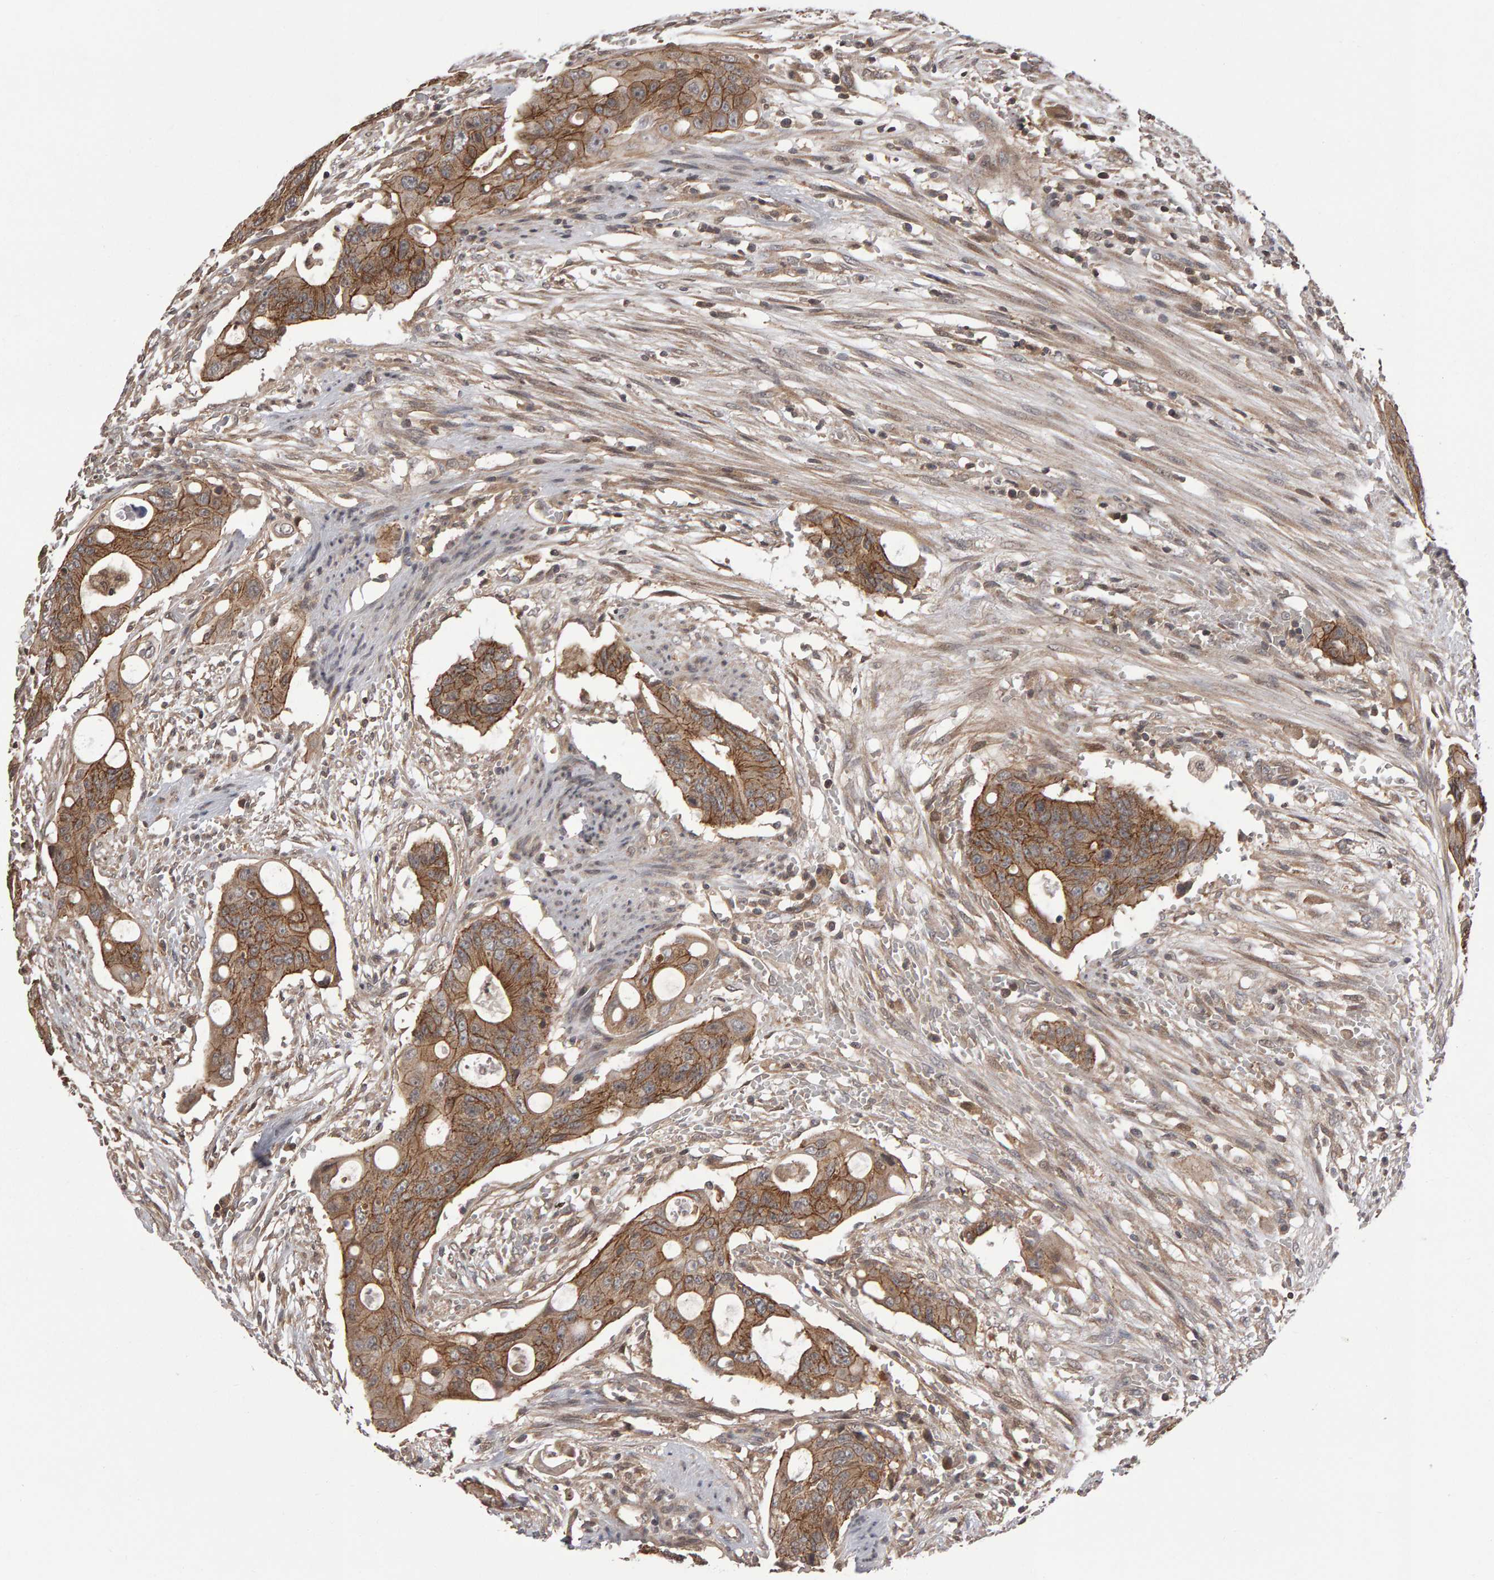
{"staining": {"intensity": "moderate", "quantity": ">75%", "location": "cytoplasmic/membranous"}, "tissue": "colorectal cancer", "cell_type": "Tumor cells", "image_type": "cancer", "snomed": [{"axis": "morphology", "description": "Adenocarcinoma, NOS"}, {"axis": "topography", "description": "Colon"}], "caption": "The image displays a brown stain indicating the presence of a protein in the cytoplasmic/membranous of tumor cells in colorectal cancer (adenocarcinoma).", "gene": "SCRIB", "patient": {"sex": "female", "age": 57}}